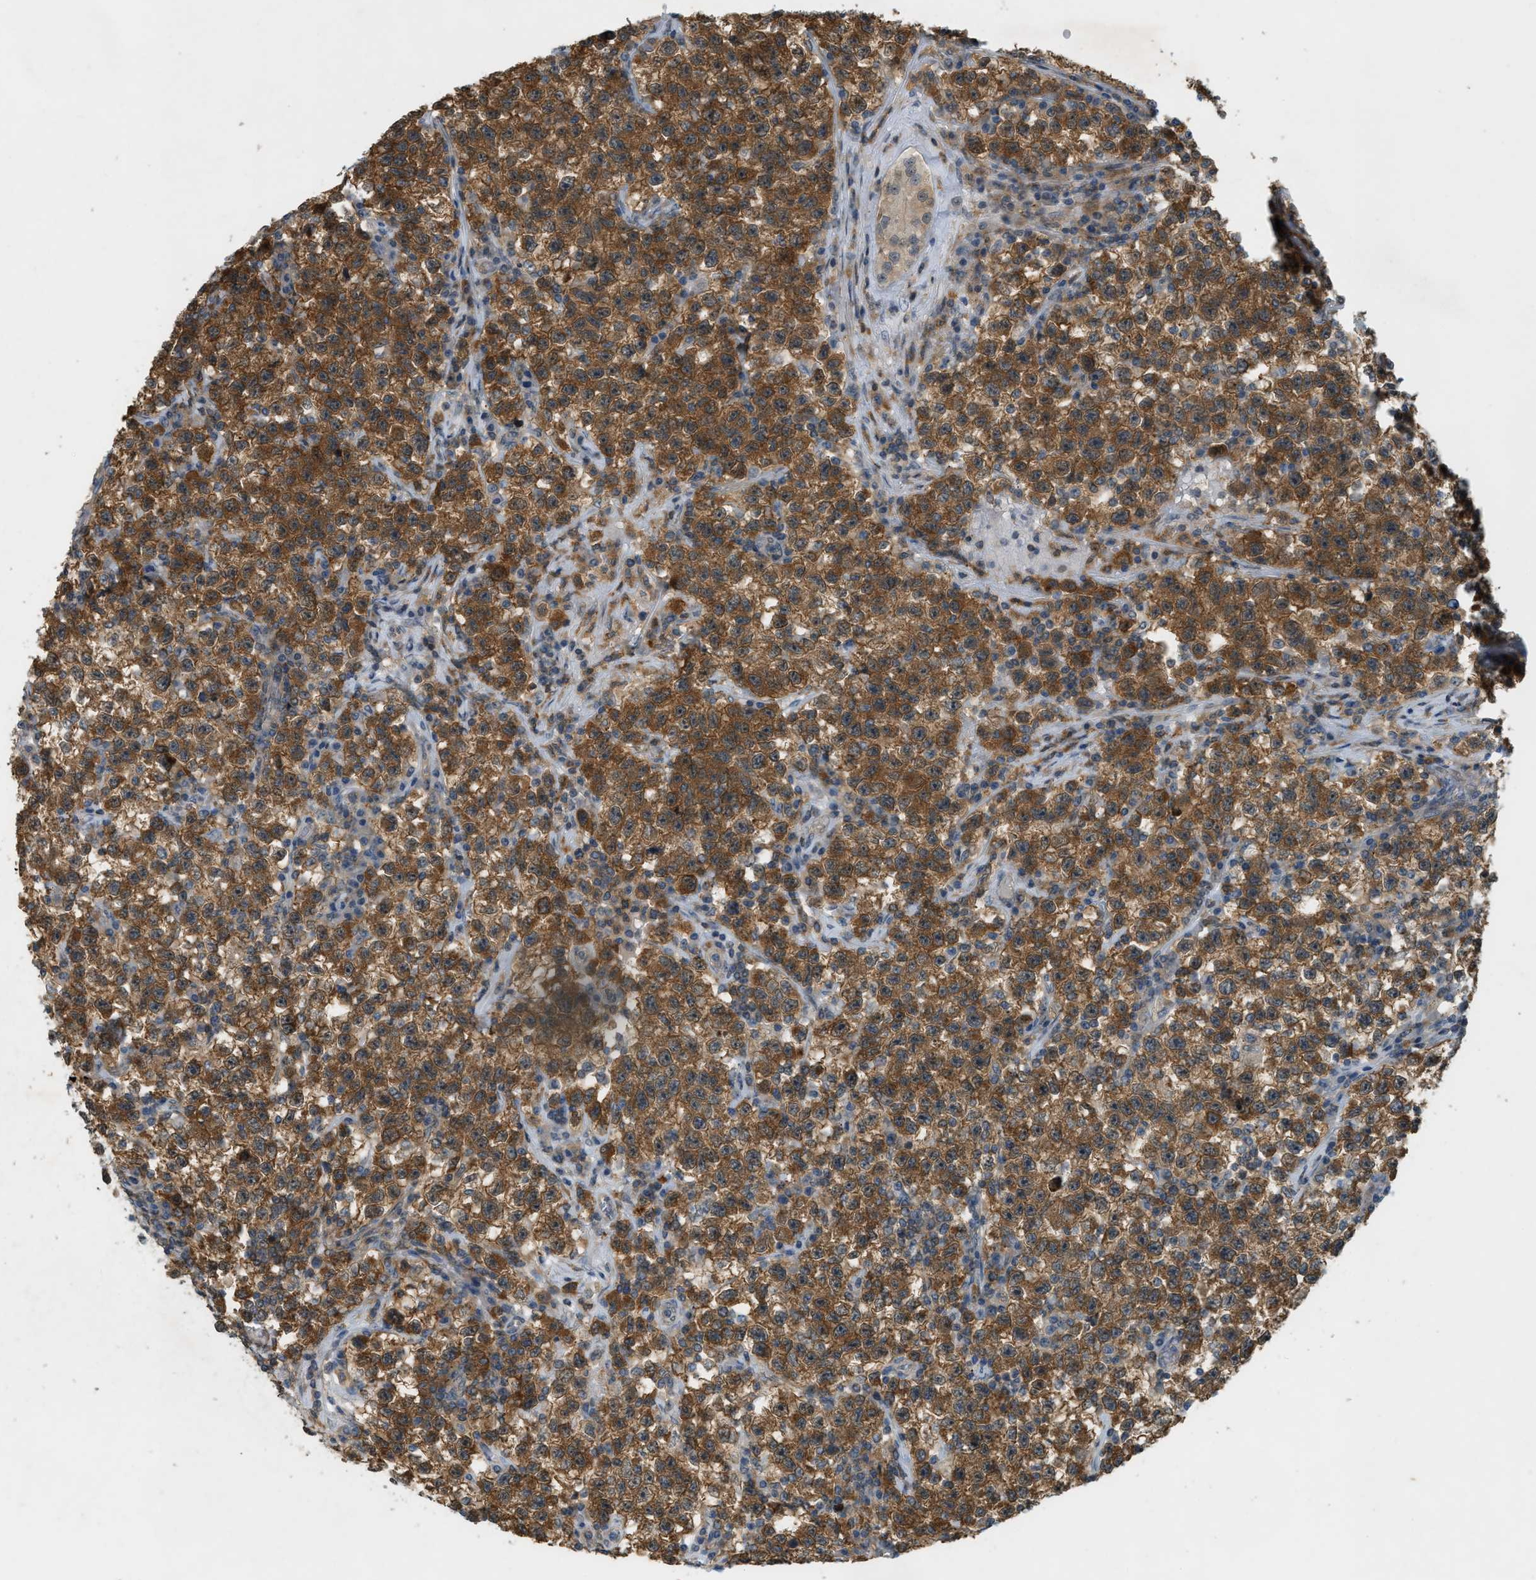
{"staining": {"intensity": "strong", "quantity": ">75%", "location": "cytoplasmic/membranous"}, "tissue": "testis cancer", "cell_type": "Tumor cells", "image_type": "cancer", "snomed": [{"axis": "morphology", "description": "Seminoma, NOS"}, {"axis": "topography", "description": "Testis"}], "caption": "Approximately >75% of tumor cells in testis cancer (seminoma) show strong cytoplasmic/membranous protein expression as visualized by brown immunohistochemical staining.", "gene": "PDCL3", "patient": {"sex": "male", "age": 22}}